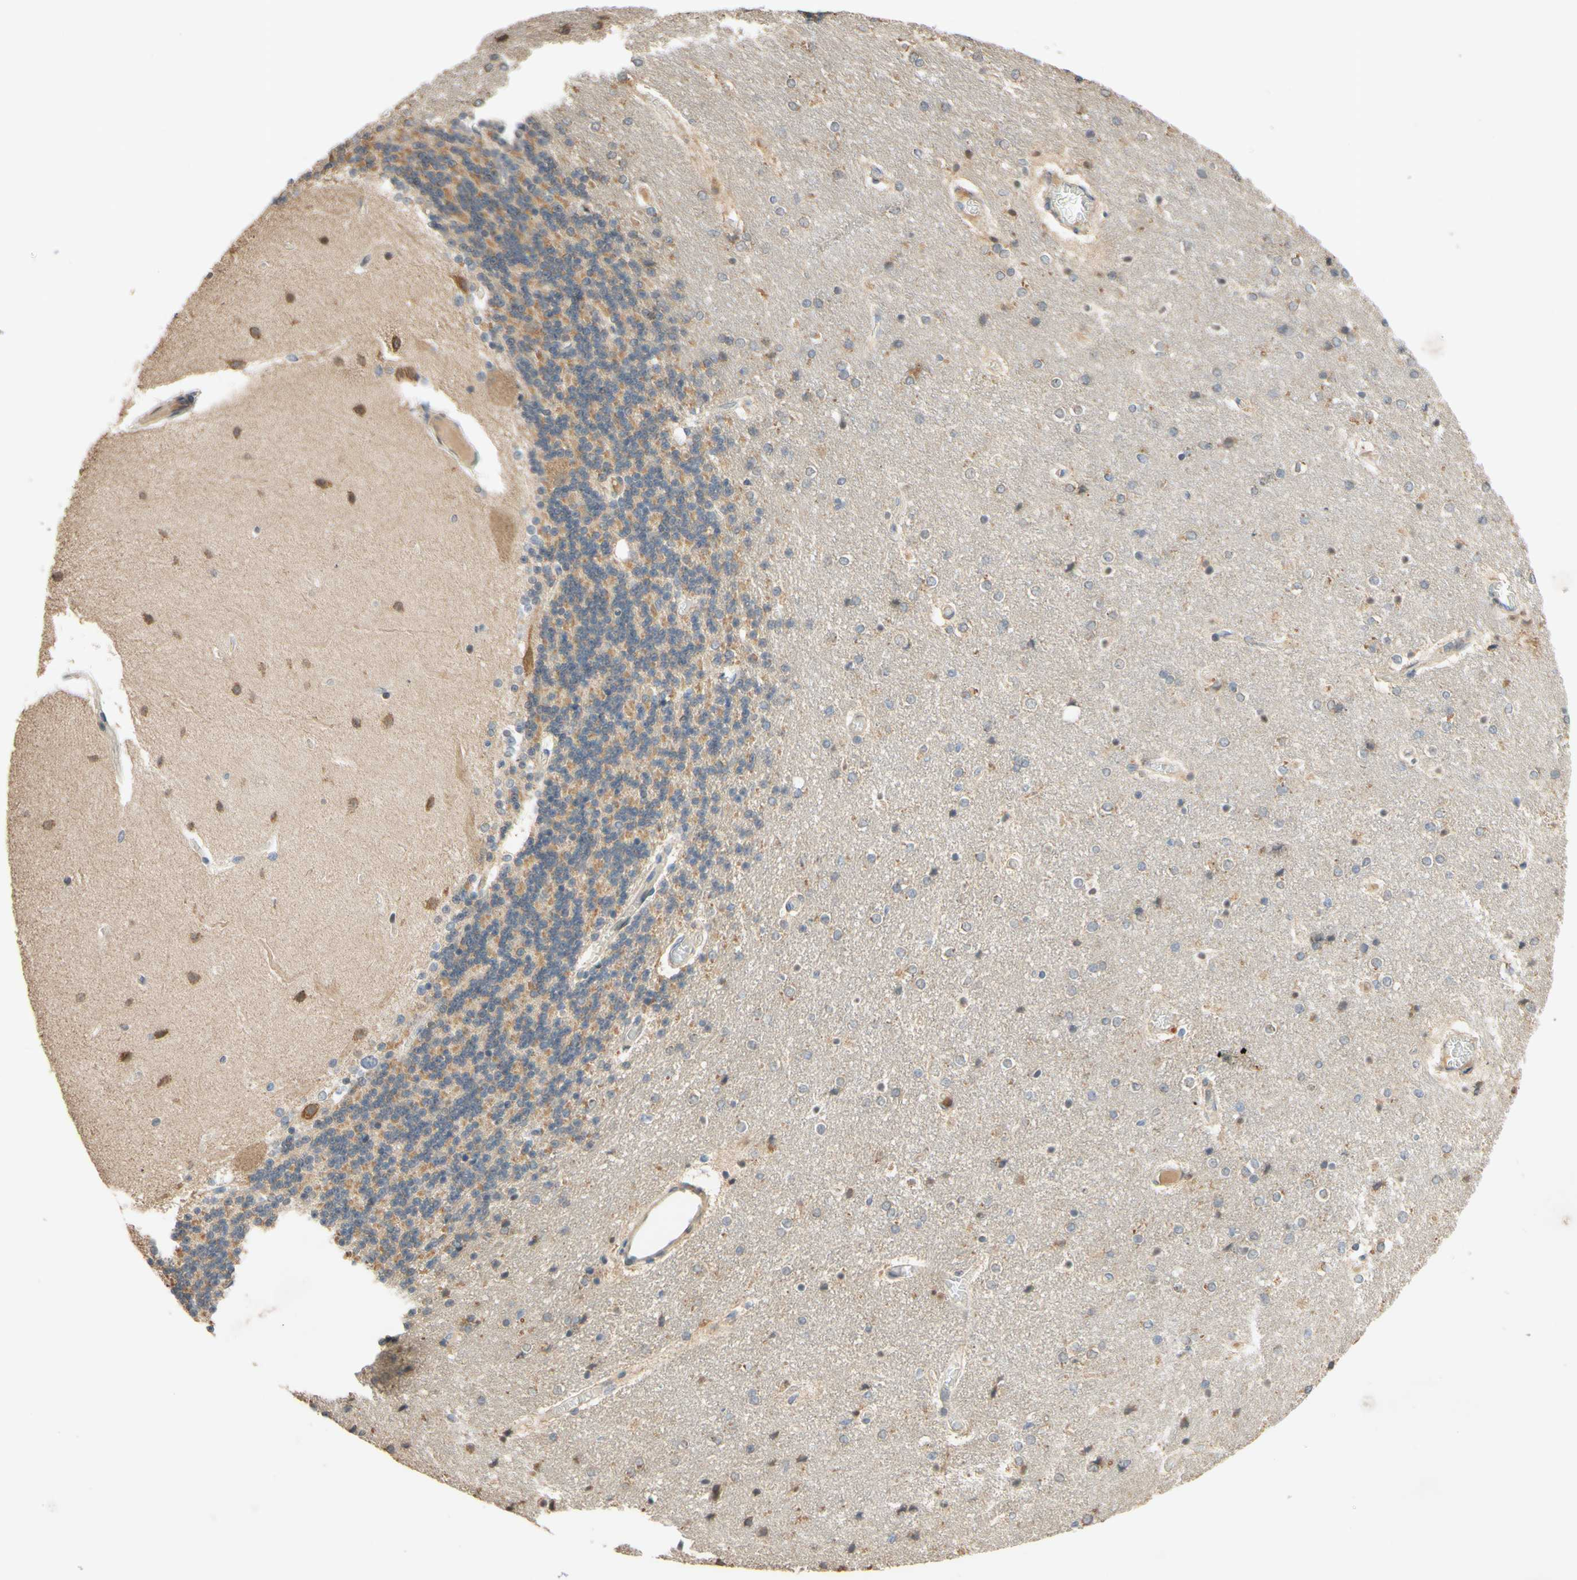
{"staining": {"intensity": "moderate", "quantity": "25%-75%", "location": "cytoplasmic/membranous"}, "tissue": "cerebellum", "cell_type": "Cells in granular layer", "image_type": "normal", "snomed": [{"axis": "morphology", "description": "Normal tissue, NOS"}, {"axis": "topography", "description": "Cerebellum"}], "caption": "A brown stain shows moderate cytoplasmic/membranous staining of a protein in cells in granular layer of unremarkable cerebellum.", "gene": "GATA1", "patient": {"sex": "female", "age": 54}}